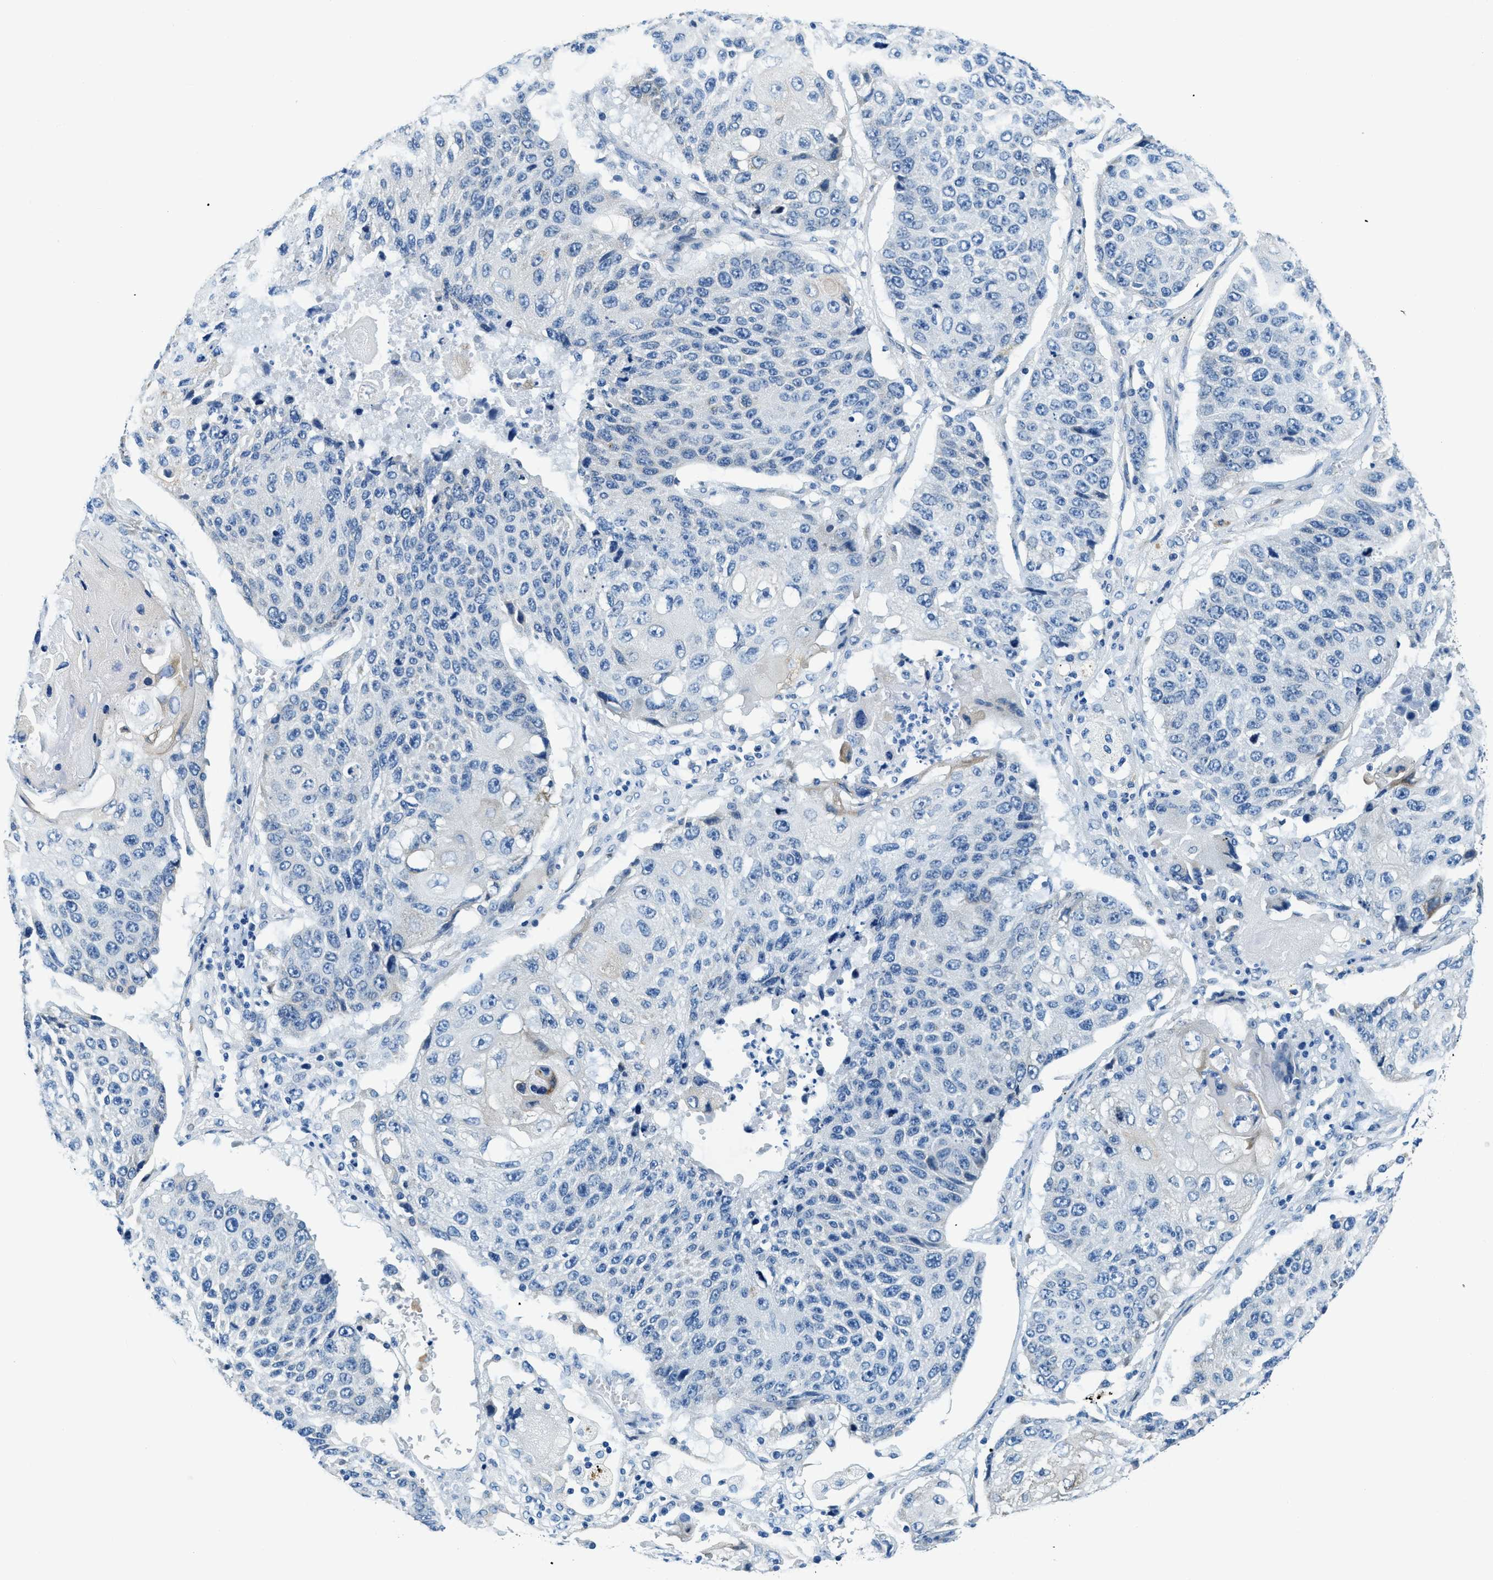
{"staining": {"intensity": "negative", "quantity": "none", "location": "none"}, "tissue": "lung cancer", "cell_type": "Tumor cells", "image_type": "cancer", "snomed": [{"axis": "morphology", "description": "Squamous cell carcinoma, NOS"}, {"axis": "topography", "description": "Lung"}], "caption": "Photomicrograph shows no significant protein expression in tumor cells of lung cancer (squamous cell carcinoma).", "gene": "UBAC2", "patient": {"sex": "male", "age": 61}}